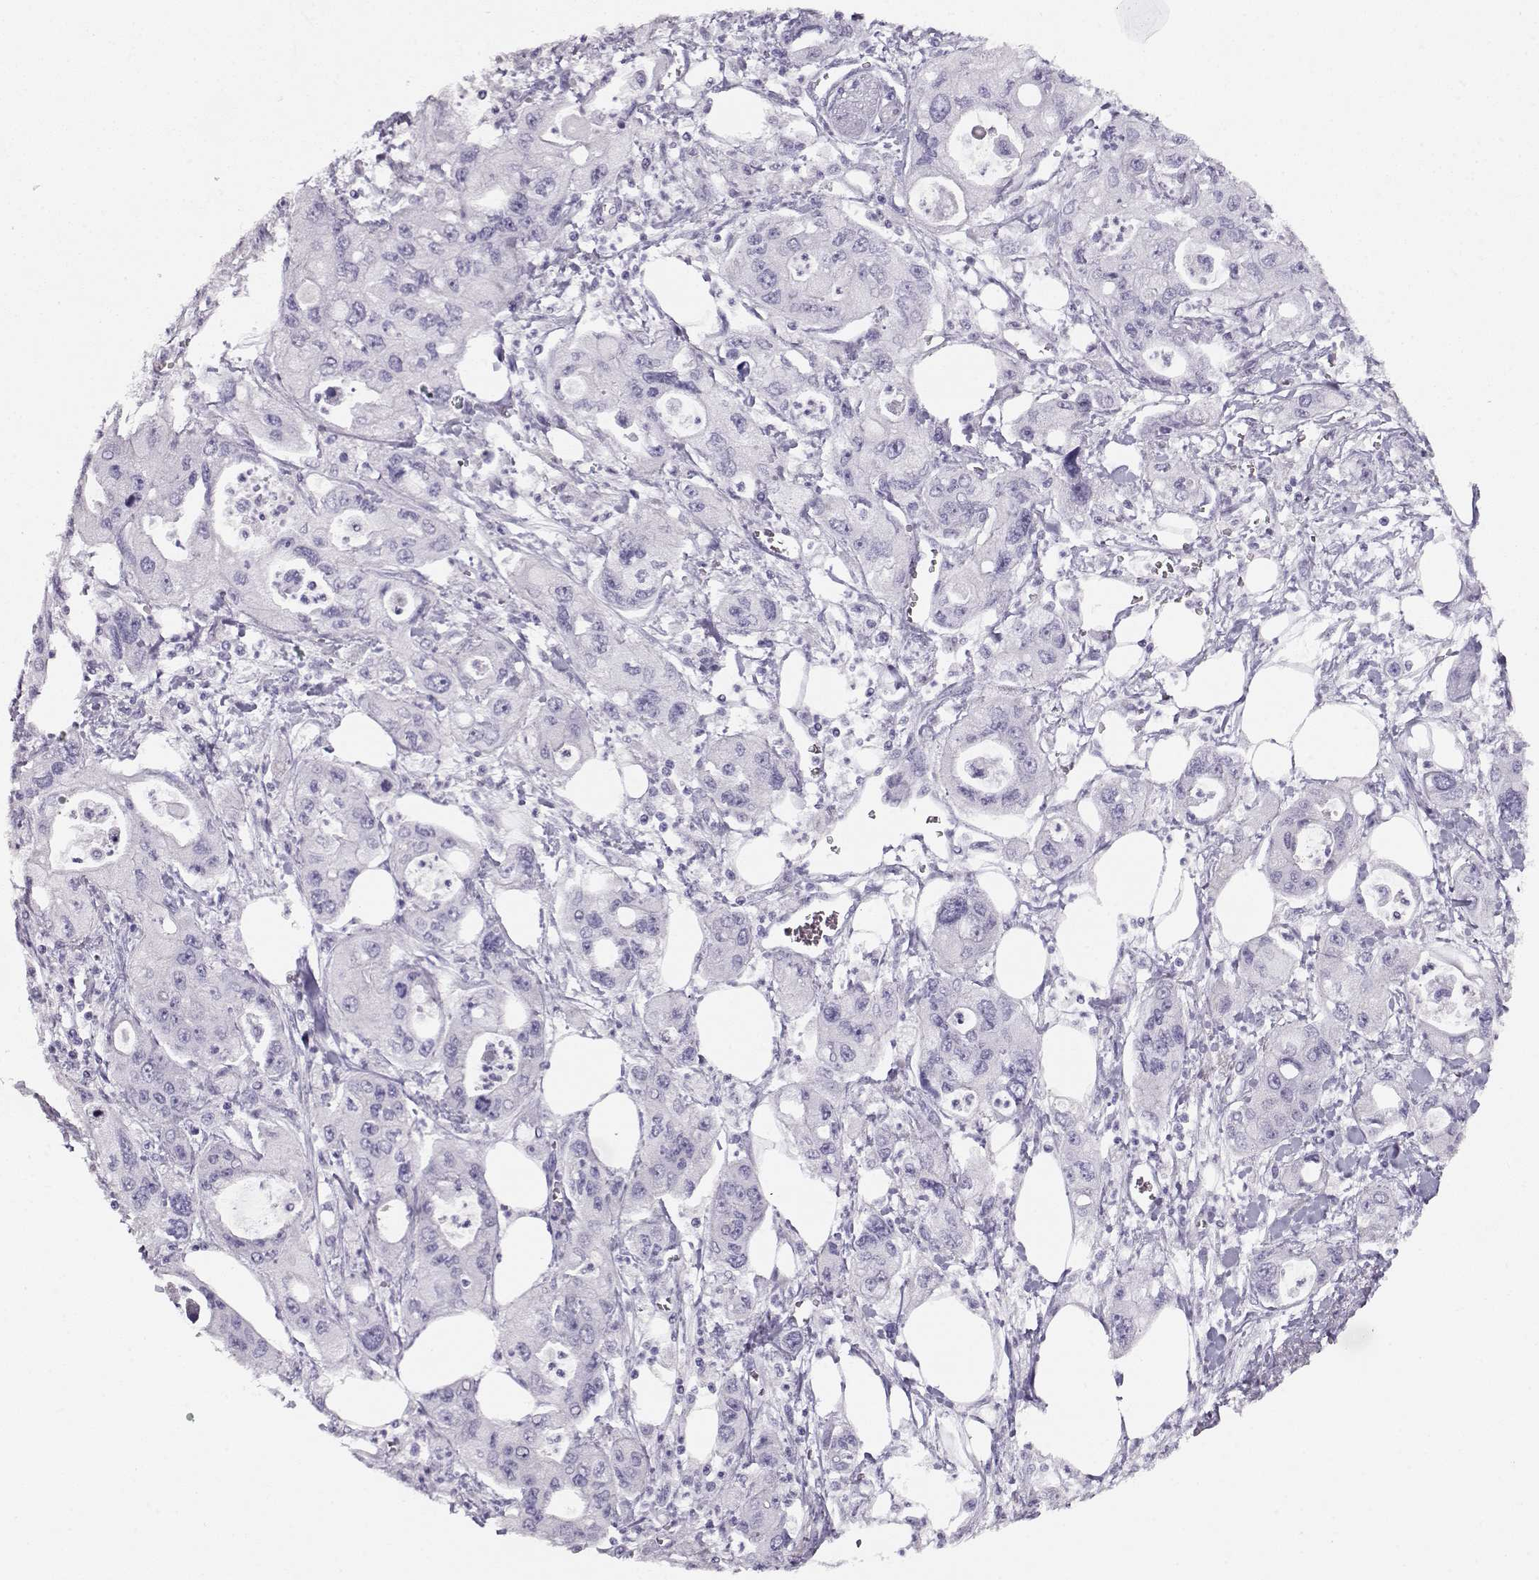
{"staining": {"intensity": "negative", "quantity": "none", "location": "none"}, "tissue": "pancreatic cancer", "cell_type": "Tumor cells", "image_type": "cancer", "snomed": [{"axis": "morphology", "description": "Adenocarcinoma, NOS"}, {"axis": "topography", "description": "Pancreas"}], "caption": "Pancreatic cancer (adenocarcinoma) was stained to show a protein in brown. There is no significant positivity in tumor cells. (DAB IHC visualized using brightfield microscopy, high magnification).", "gene": "ACTN2", "patient": {"sex": "male", "age": 70}}